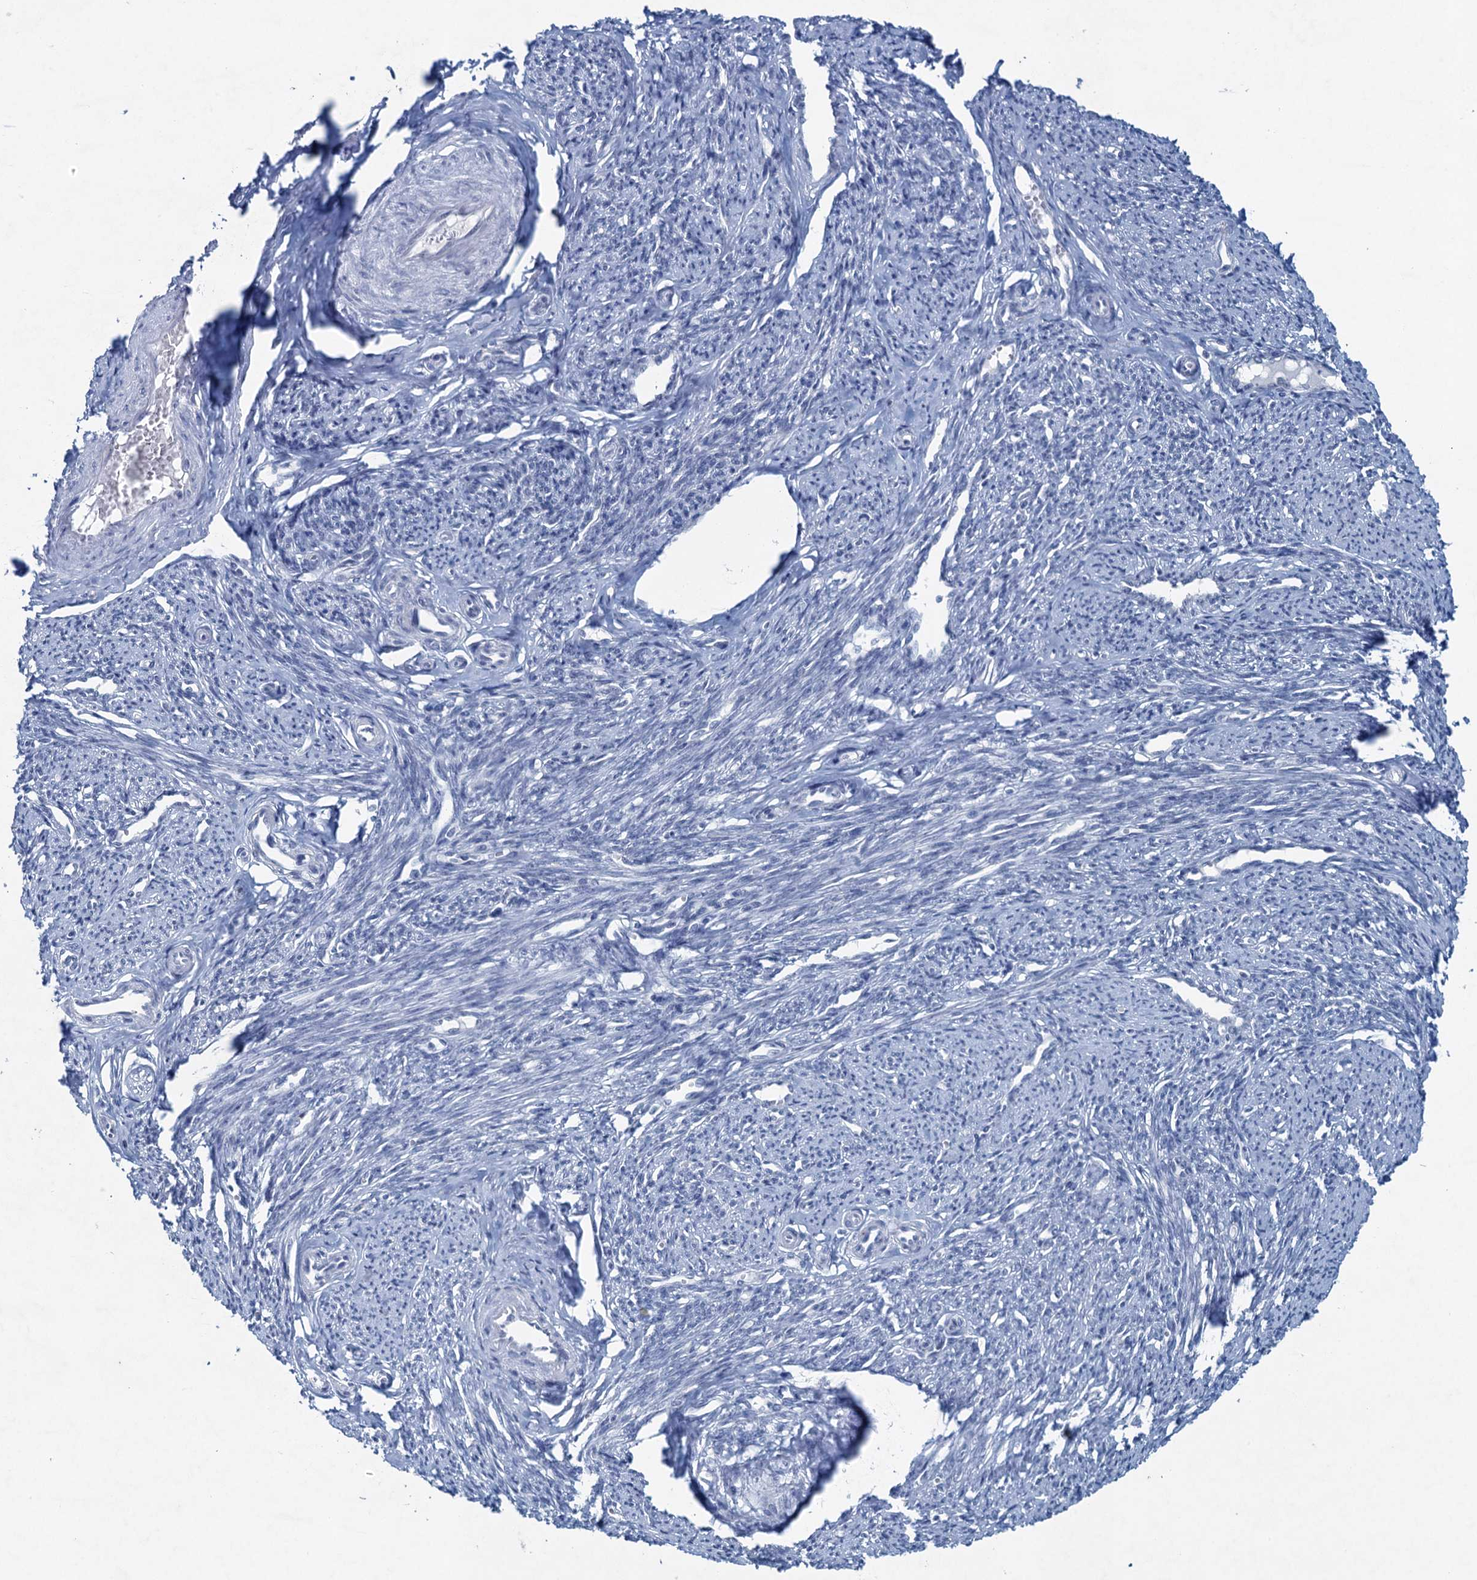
{"staining": {"intensity": "negative", "quantity": "none", "location": "none"}, "tissue": "smooth muscle", "cell_type": "Smooth muscle cells", "image_type": "normal", "snomed": [{"axis": "morphology", "description": "Normal tissue, NOS"}, {"axis": "topography", "description": "Smooth muscle"}, {"axis": "topography", "description": "Uterus"}], "caption": "The image displays no significant expression in smooth muscle cells of smooth muscle.", "gene": "ENSG00000230707", "patient": {"sex": "female", "age": 59}}